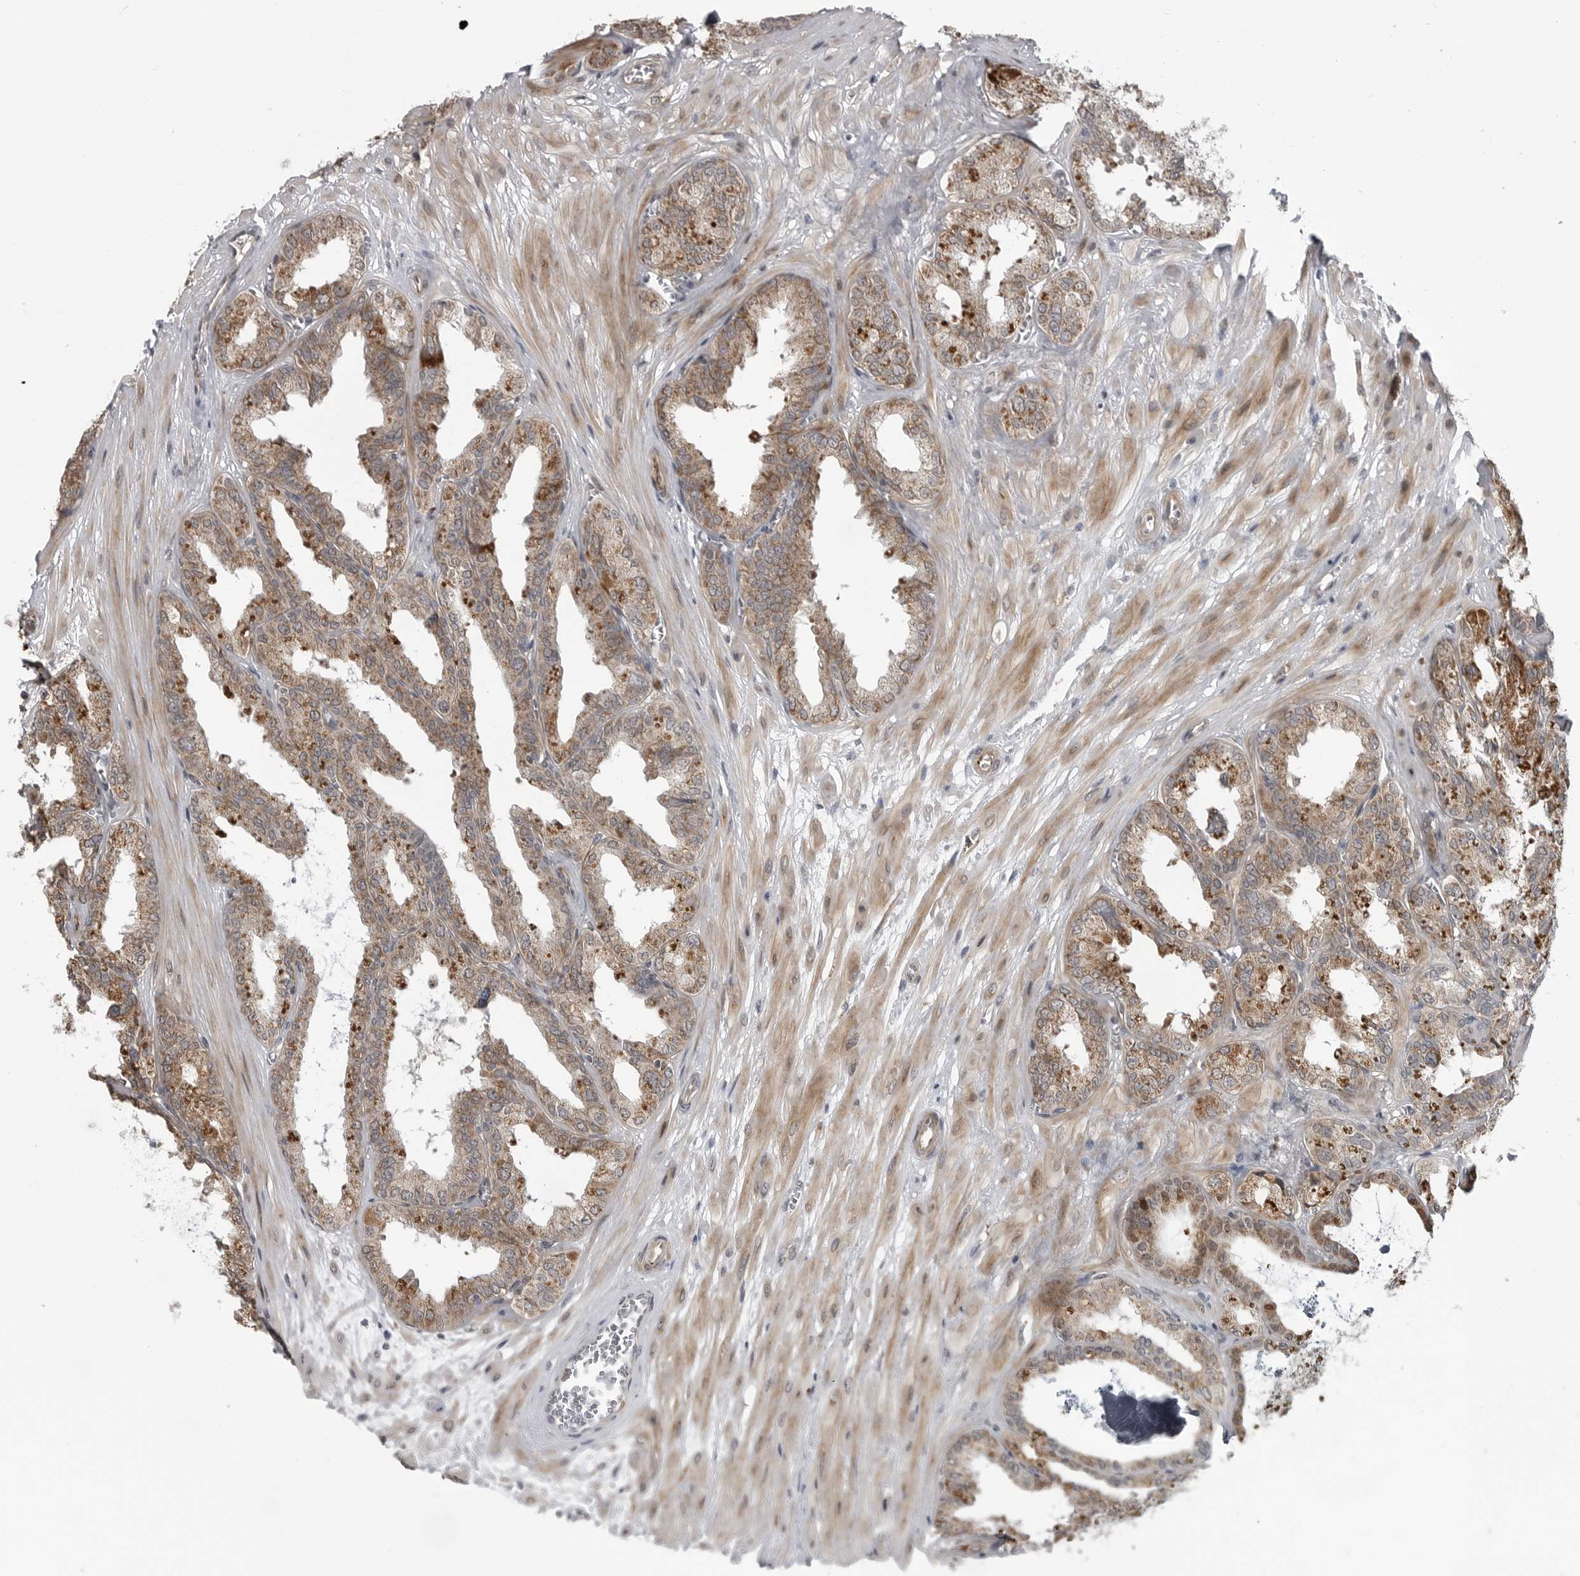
{"staining": {"intensity": "moderate", "quantity": ">75%", "location": "cytoplasmic/membranous"}, "tissue": "seminal vesicle", "cell_type": "Glandular cells", "image_type": "normal", "snomed": [{"axis": "morphology", "description": "Normal tissue, NOS"}, {"axis": "topography", "description": "Prostate"}, {"axis": "topography", "description": "Seminal veicle"}], "caption": "Seminal vesicle stained for a protein reveals moderate cytoplasmic/membranous positivity in glandular cells.", "gene": "FAAP100", "patient": {"sex": "male", "age": 51}}